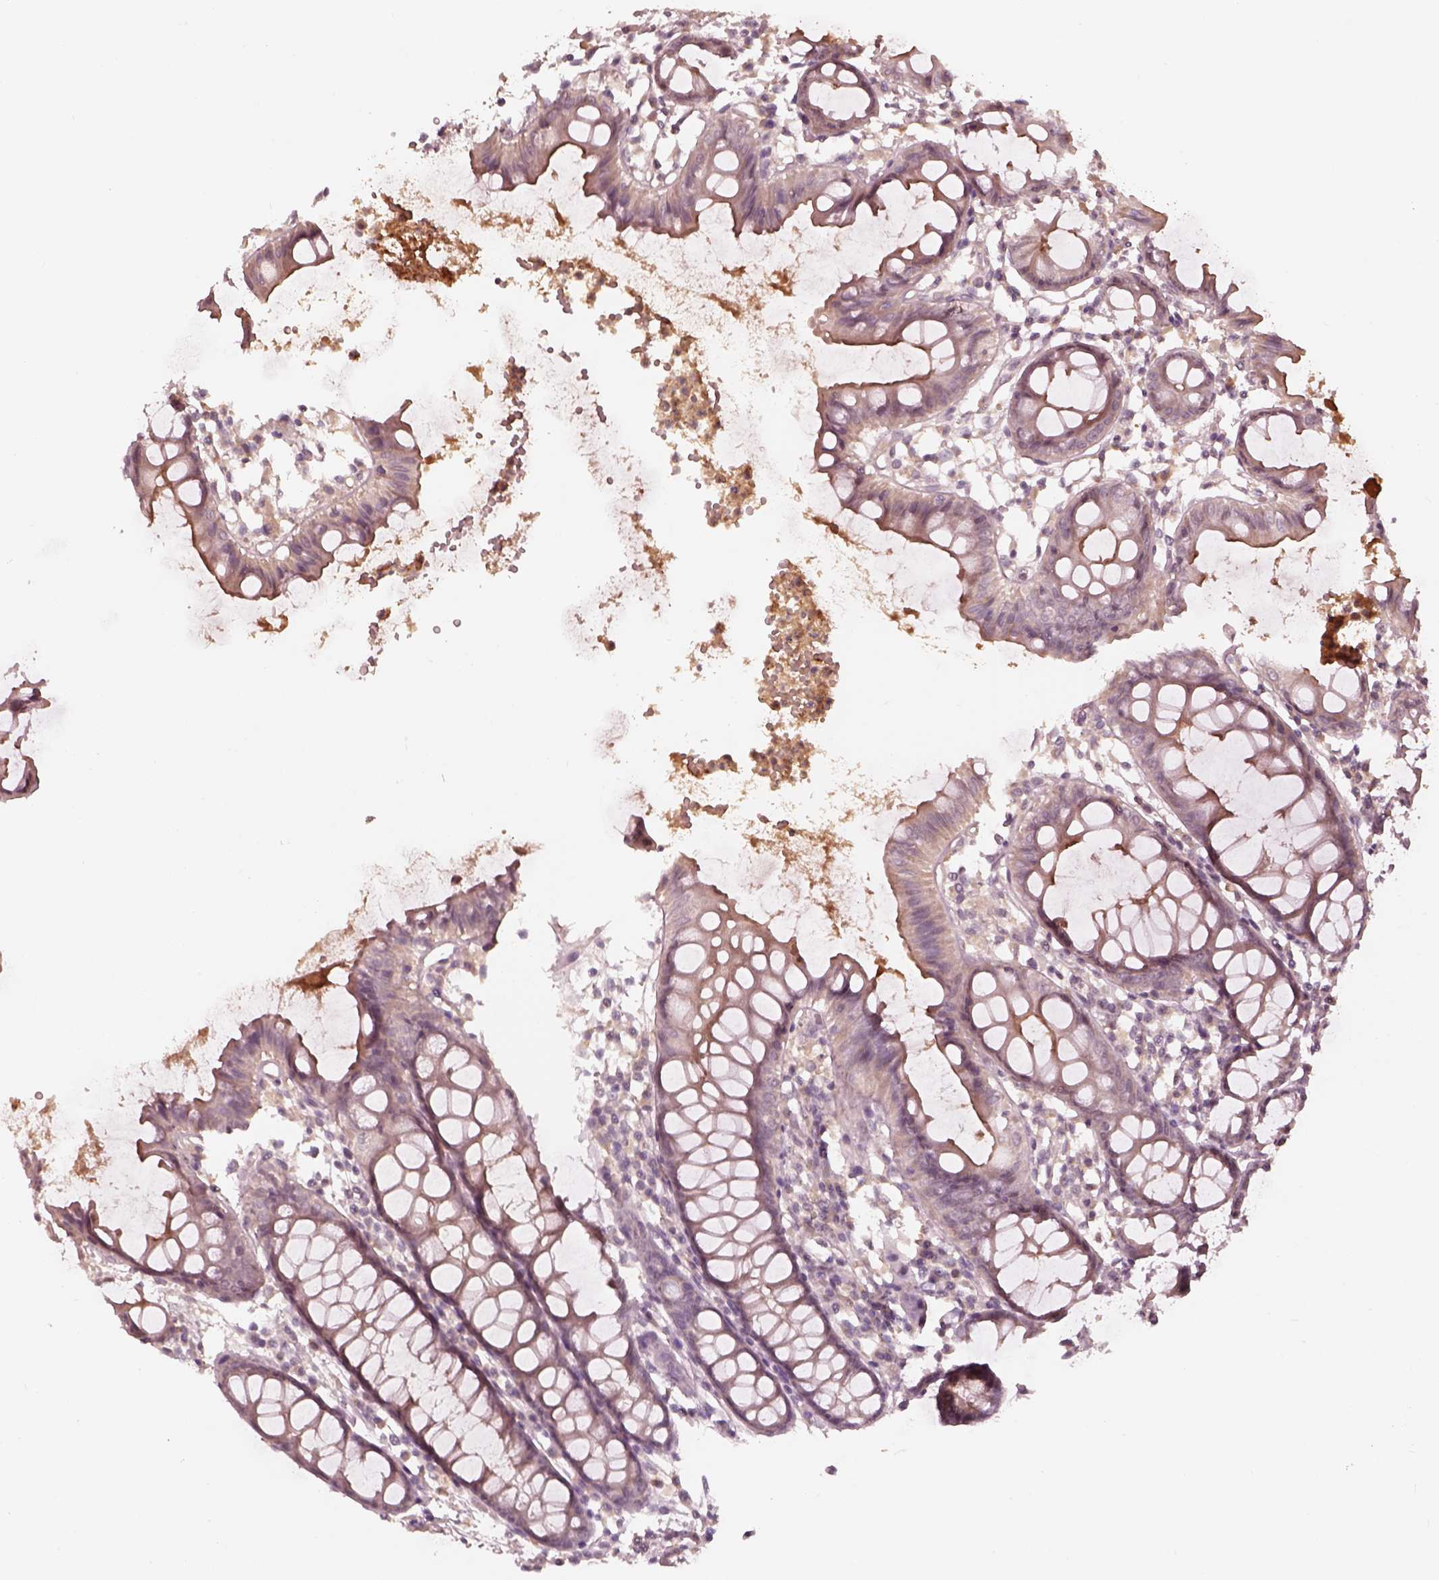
{"staining": {"intensity": "negative", "quantity": "none", "location": "none"}, "tissue": "colon", "cell_type": "Glandular cells", "image_type": "normal", "snomed": [{"axis": "morphology", "description": "Normal tissue, NOS"}, {"axis": "topography", "description": "Colon"}], "caption": "Immunohistochemical staining of benign colon displays no significant staining in glandular cells. (DAB immunohistochemistry, high magnification).", "gene": "TF", "patient": {"sex": "female", "age": 84}}